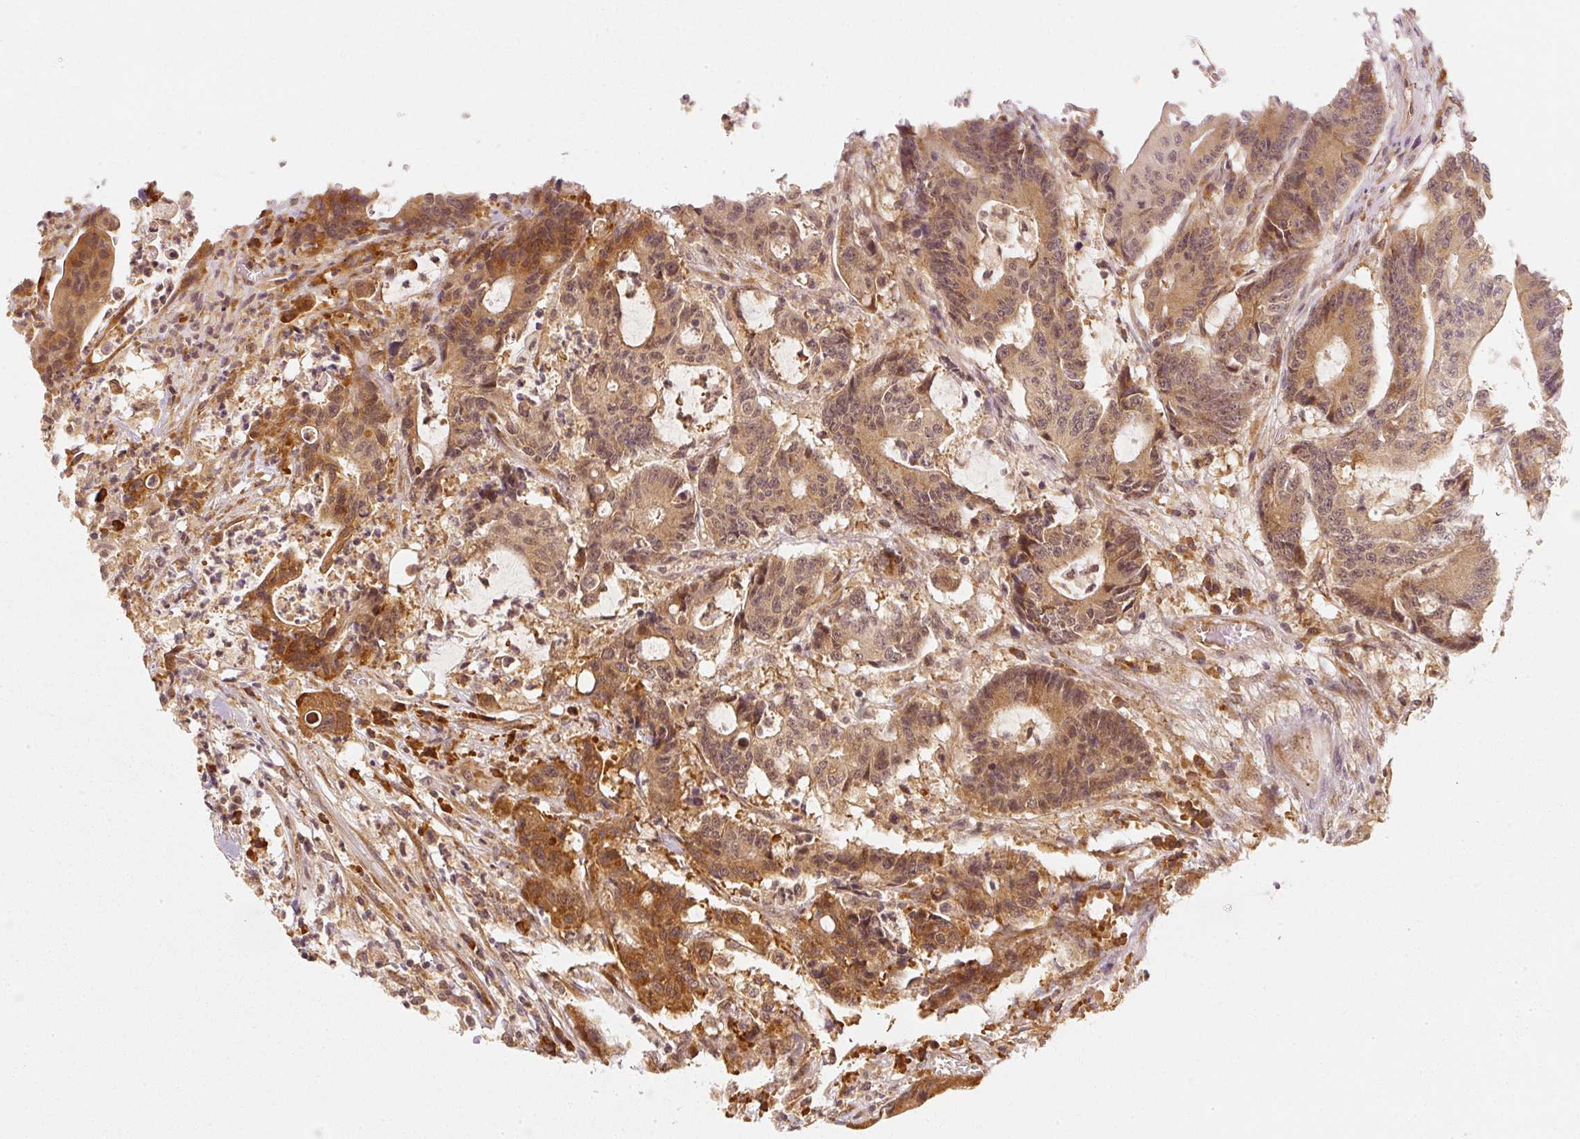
{"staining": {"intensity": "strong", "quantity": ">75%", "location": "cytoplasmic/membranous"}, "tissue": "colorectal cancer", "cell_type": "Tumor cells", "image_type": "cancer", "snomed": [{"axis": "morphology", "description": "Adenocarcinoma, NOS"}, {"axis": "topography", "description": "Colon"}], "caption": "There is high levels of strong cytoplasmic/membranous expression in tumor cells of colorectal cancer (adenocarcinoma), as demonstrated by immunohistochemical staining (brown color).", "gene": "EEF1A2", "patient": {"sex": "female", "age": 84}}